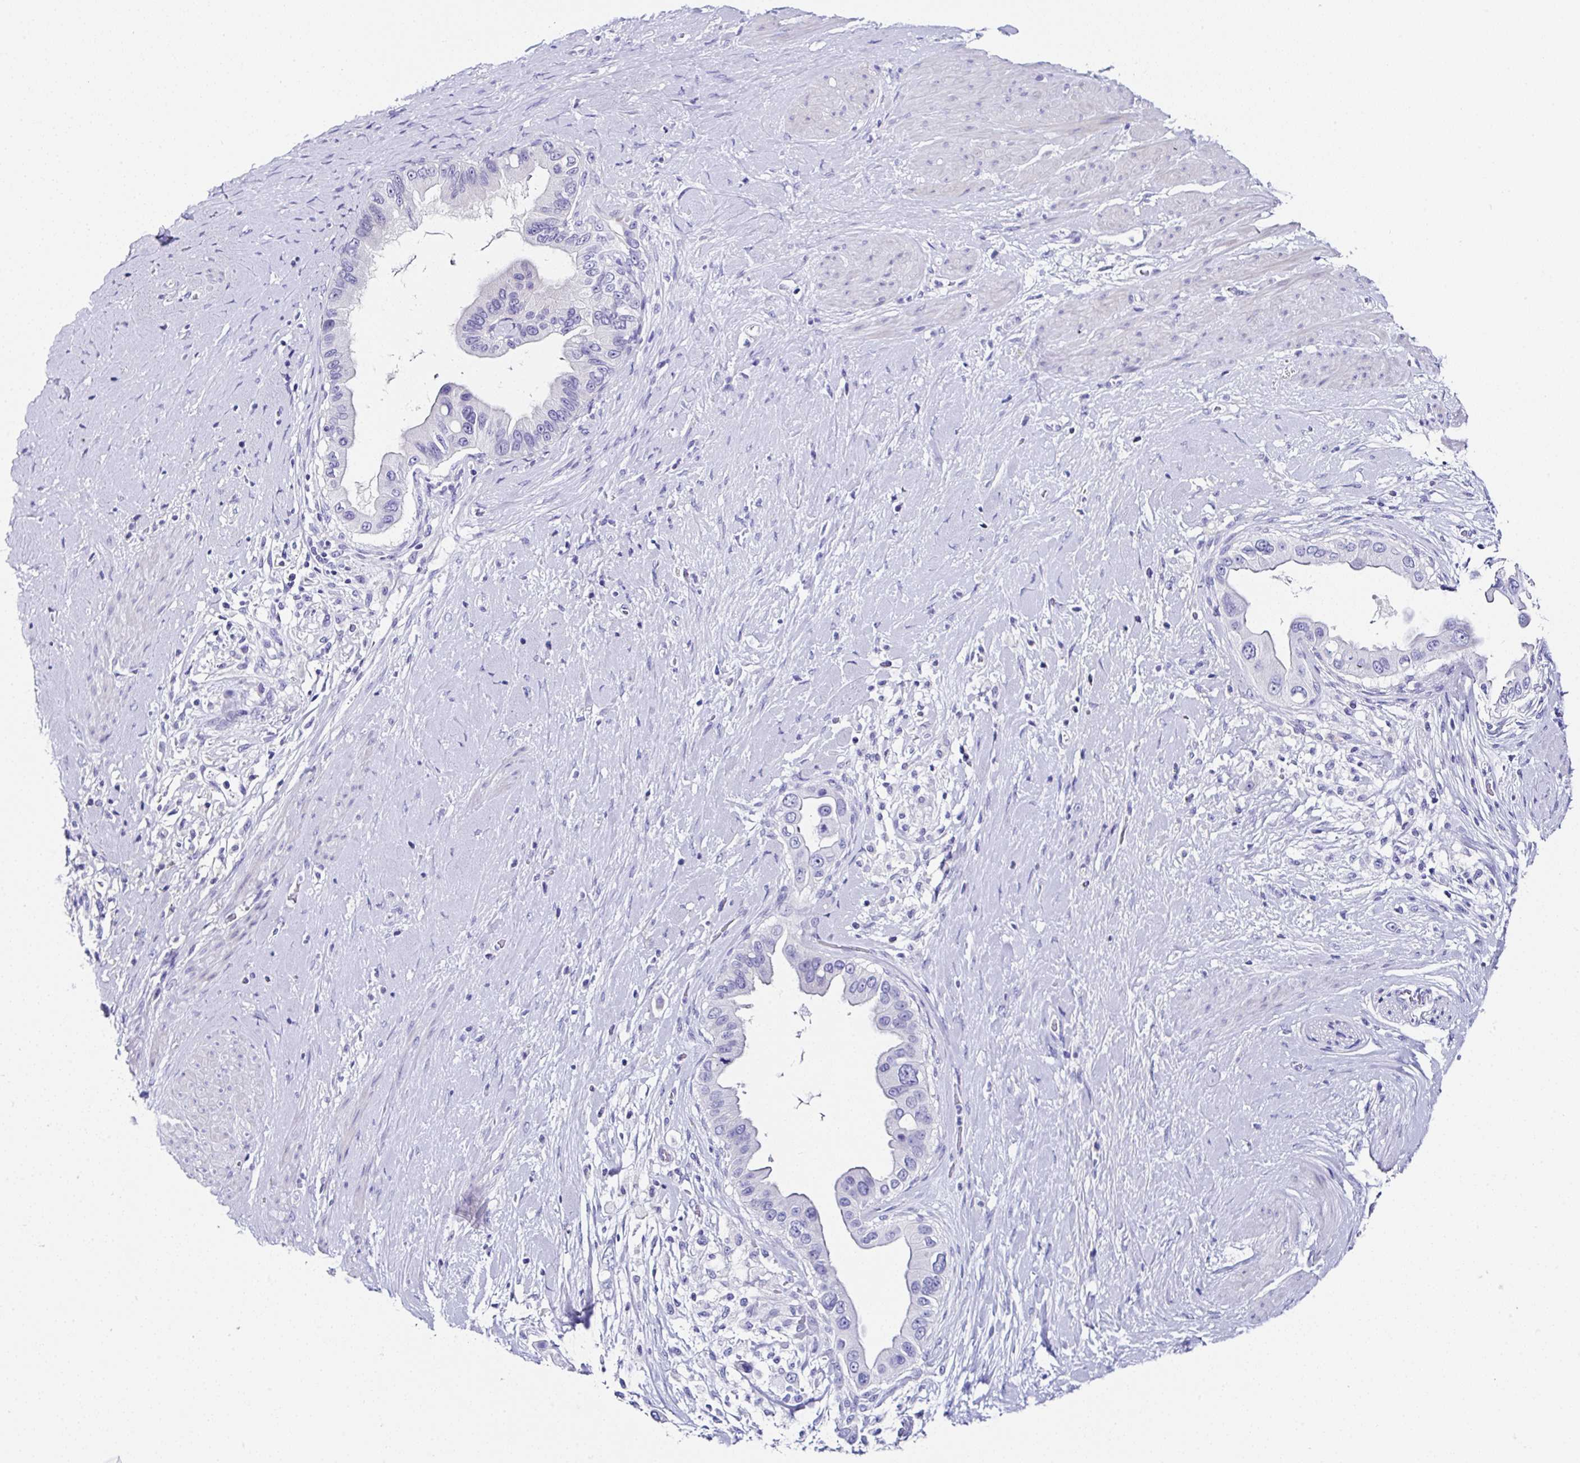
{"staining": {"intensity": "negative", "quantity": "none", "location": "none"}, "tissue": "pancreatic cancer", "cell_type": "Tumor cells", "image_type": "cancer", "snomed": [{"axis": "morphology", "description": "Adenocarcinoma, NOS"}, {"axis": "topography", "description": "Pancreas"}], "caption": "DAB immunohistochemical staining of adenocarcinoma (pancreatic) shows no significant staining in tumor cells.", "gene": "UGT3A1", "patient": {"sex": "female", "age": 56}}